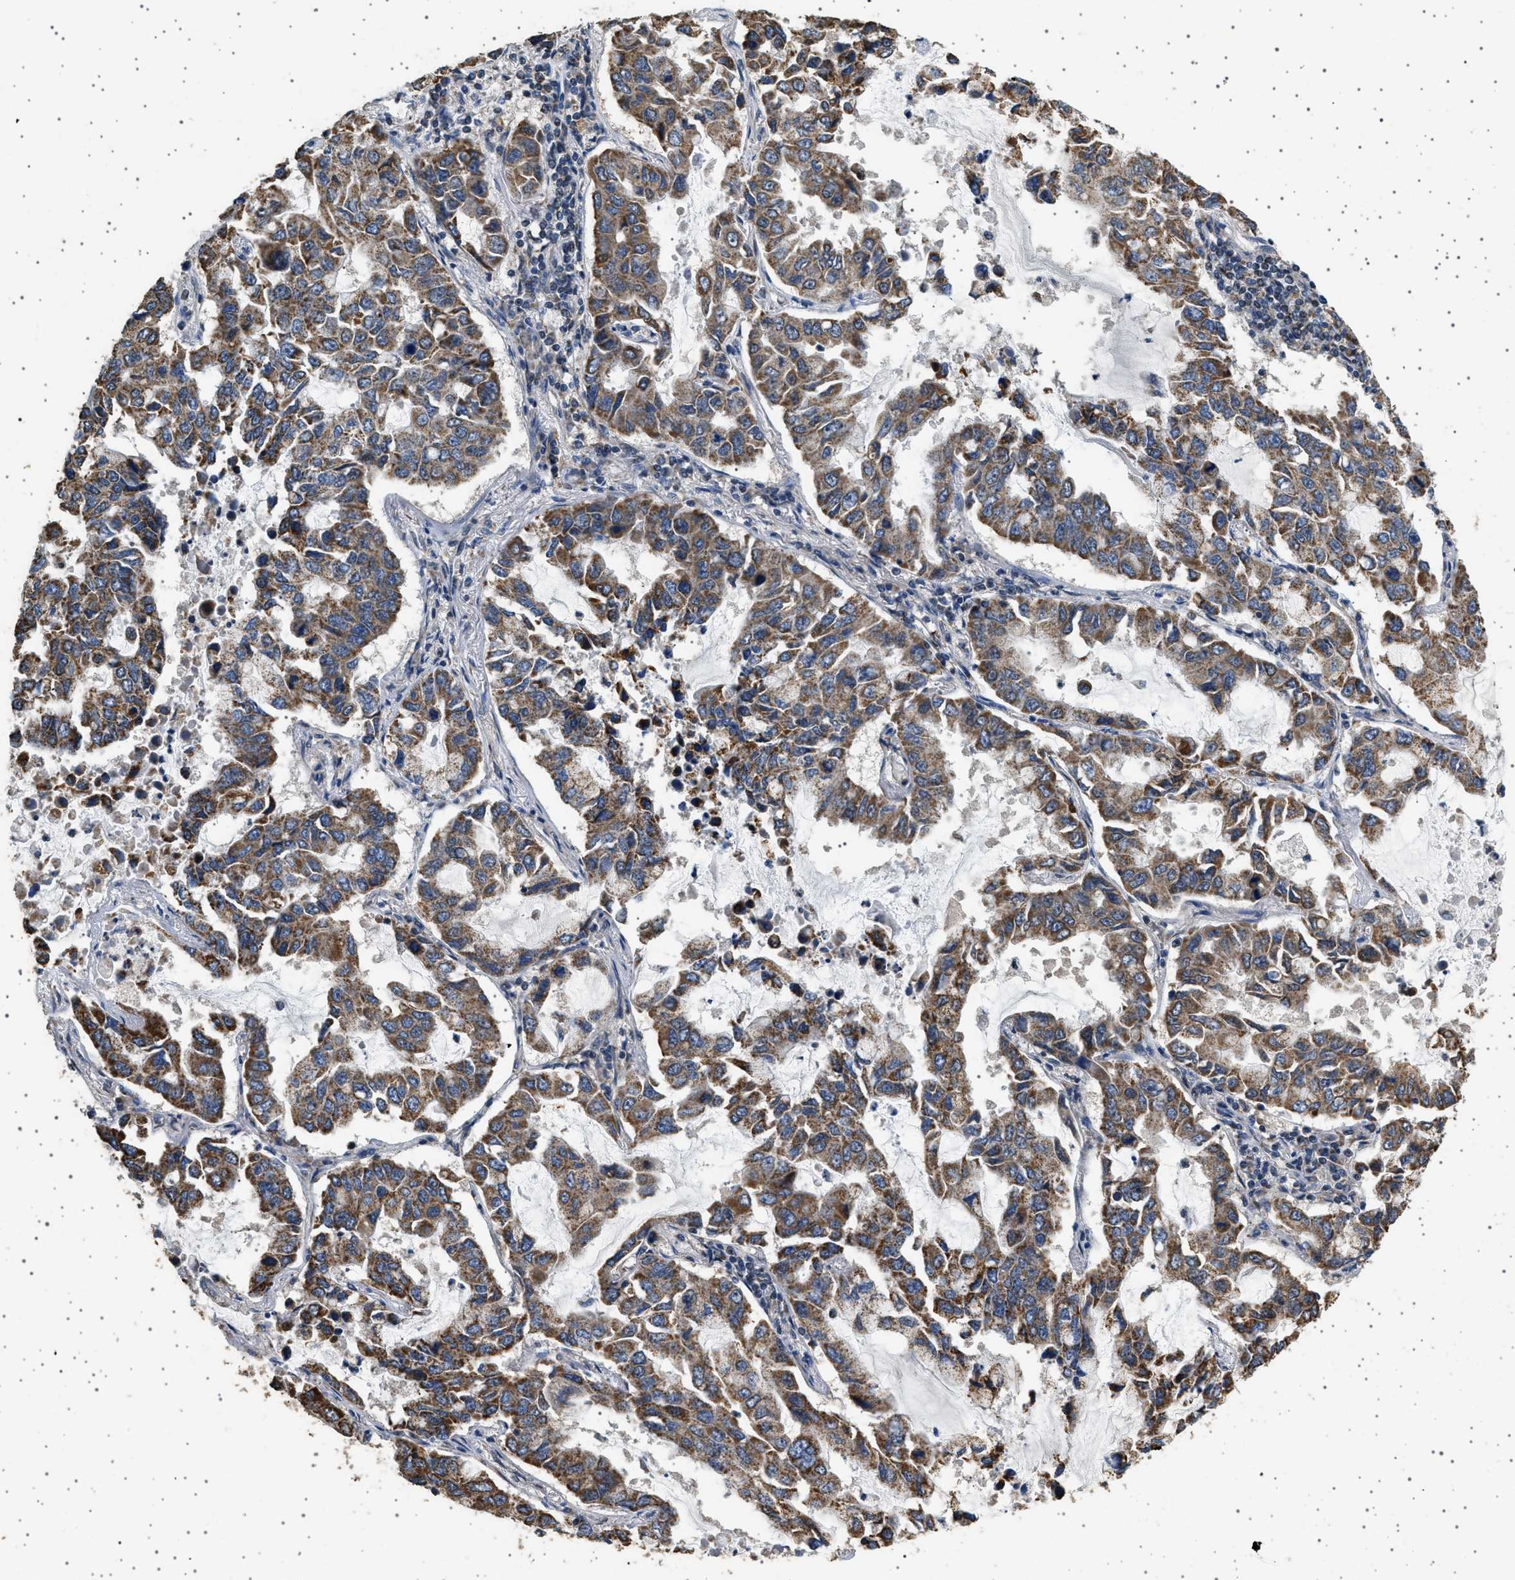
{"staining": {"intensity": "moderate", "quantity": ">75%", "location": "cytoplasmic/membranous"}, "tissue": "lung cancer", "cell_type": "Tumor cells", "image_type": "cancer", "snomed": [{"axis": "morphology", "description": "Adenocarcinoma, NOS"}, {"axis": "topography", "description": "Lung"}], "caption": "A brown stain highlights moderate cytoplasmic/membranous expression of a protein in lung cancer (adenocarcinoma) tumor cells. (DAB IHC, brown staining for protein, blue staining for nuclei).", "gene": "KCNA4", "patient": {"sex": "male", "age": 64}}